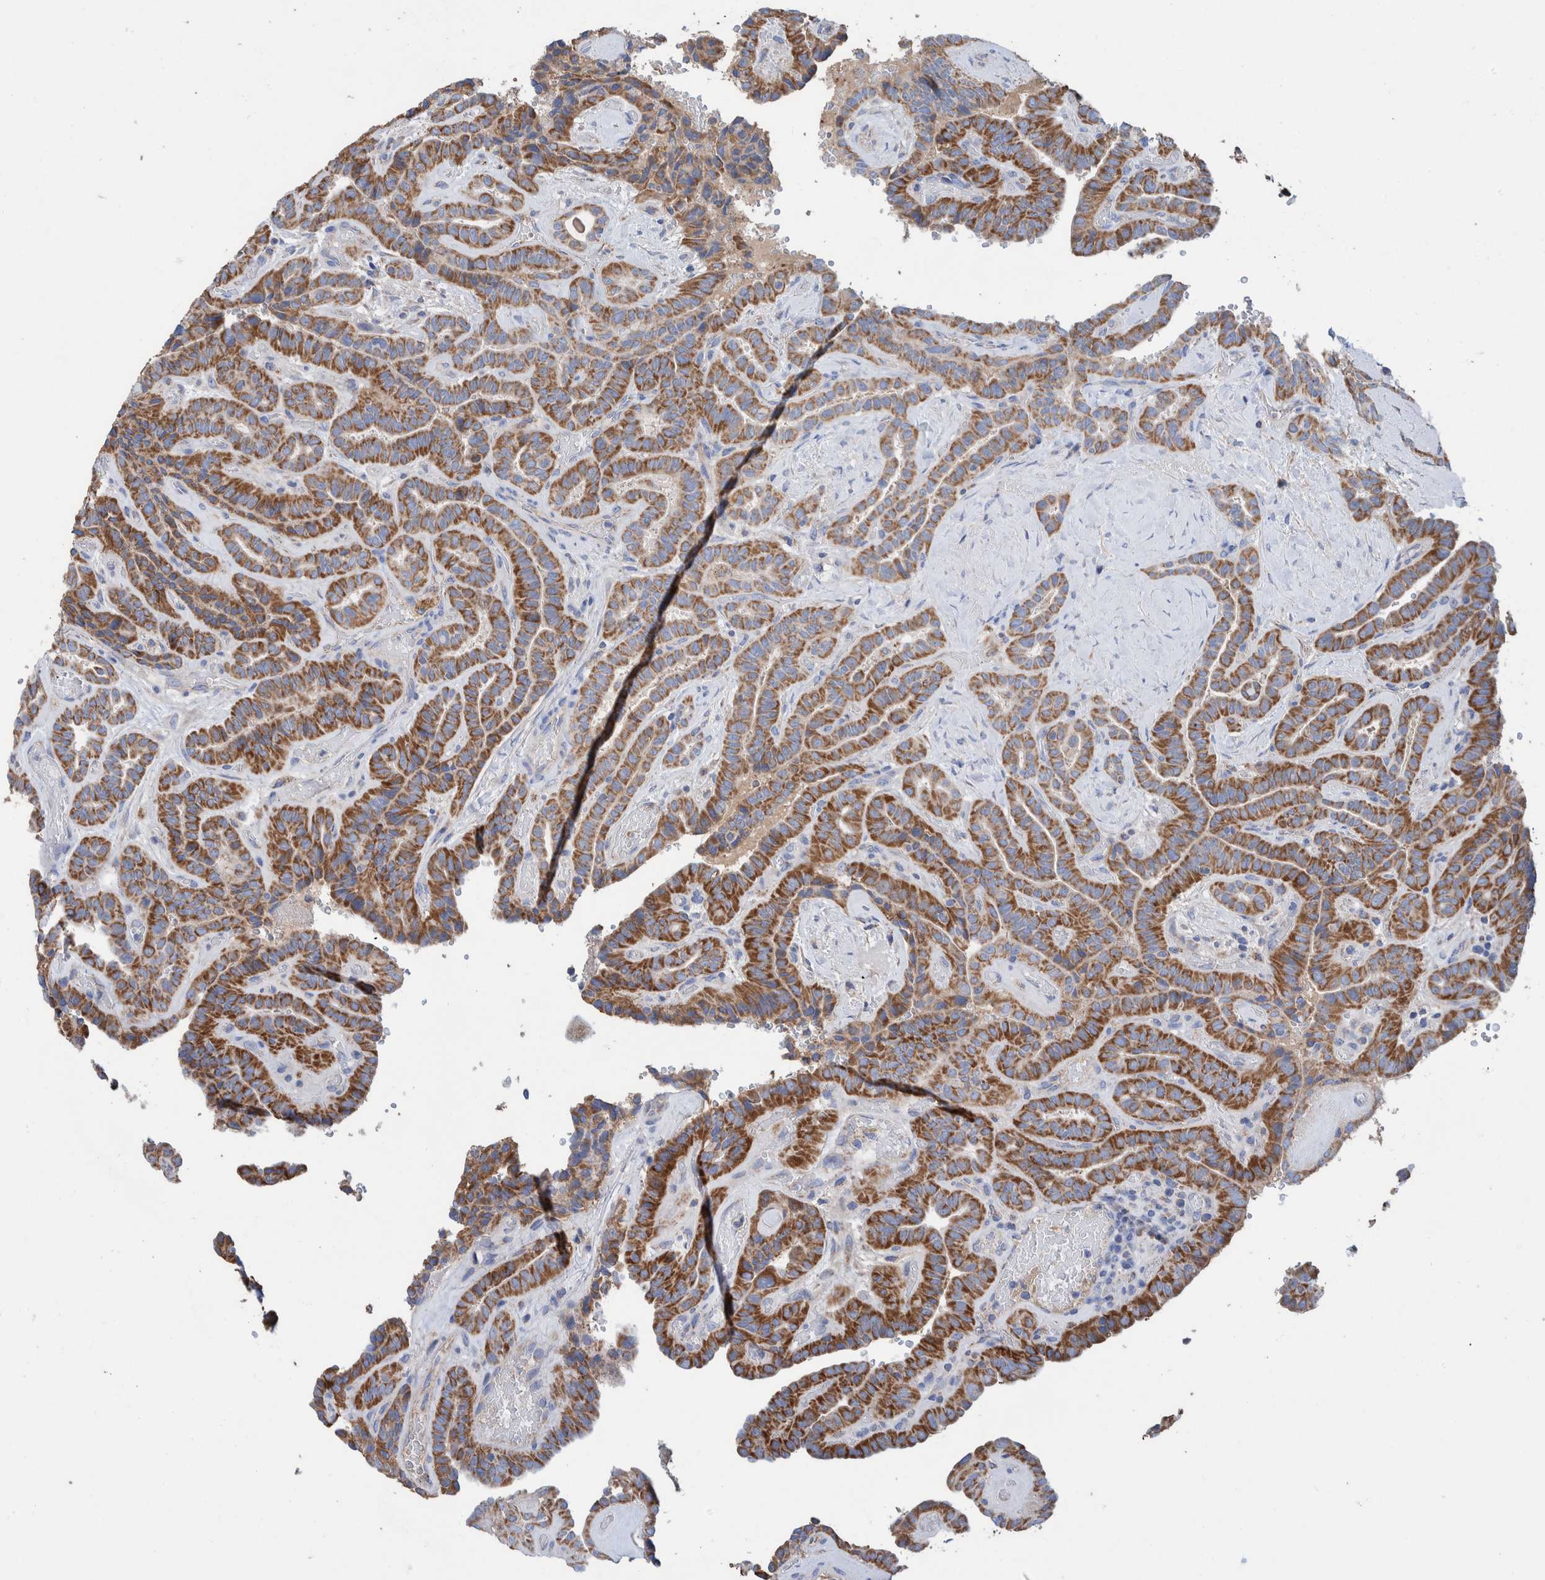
{"staining": {"intensity": "strong", "quantity": ">75%", "location": "cytoplasmic/membranous"}, "tissue": "thyroid cancer", "cell_type": "Tumor cells", "image_type": "cancer", "snomed": [{"axis": "morphology", "description": "Papillary adenocarcinoma, NOS"}, {"axis": "topography", "description": "Thyroid gland"}], "caption": "Protein staining exhibits strong cytoplasmic/membranous positivity in approximately >75% of tumor cells in thyroid cancer (papillary adenocarcinoma). The staining is performed using DAB (3,3'-diaminobenzidine) brown chromogen to label protein expression. The nuclei are counter-stained blue using hematoxylin.", "gene": "DECR1", "patient": {"sex": "male", "age": 77}}